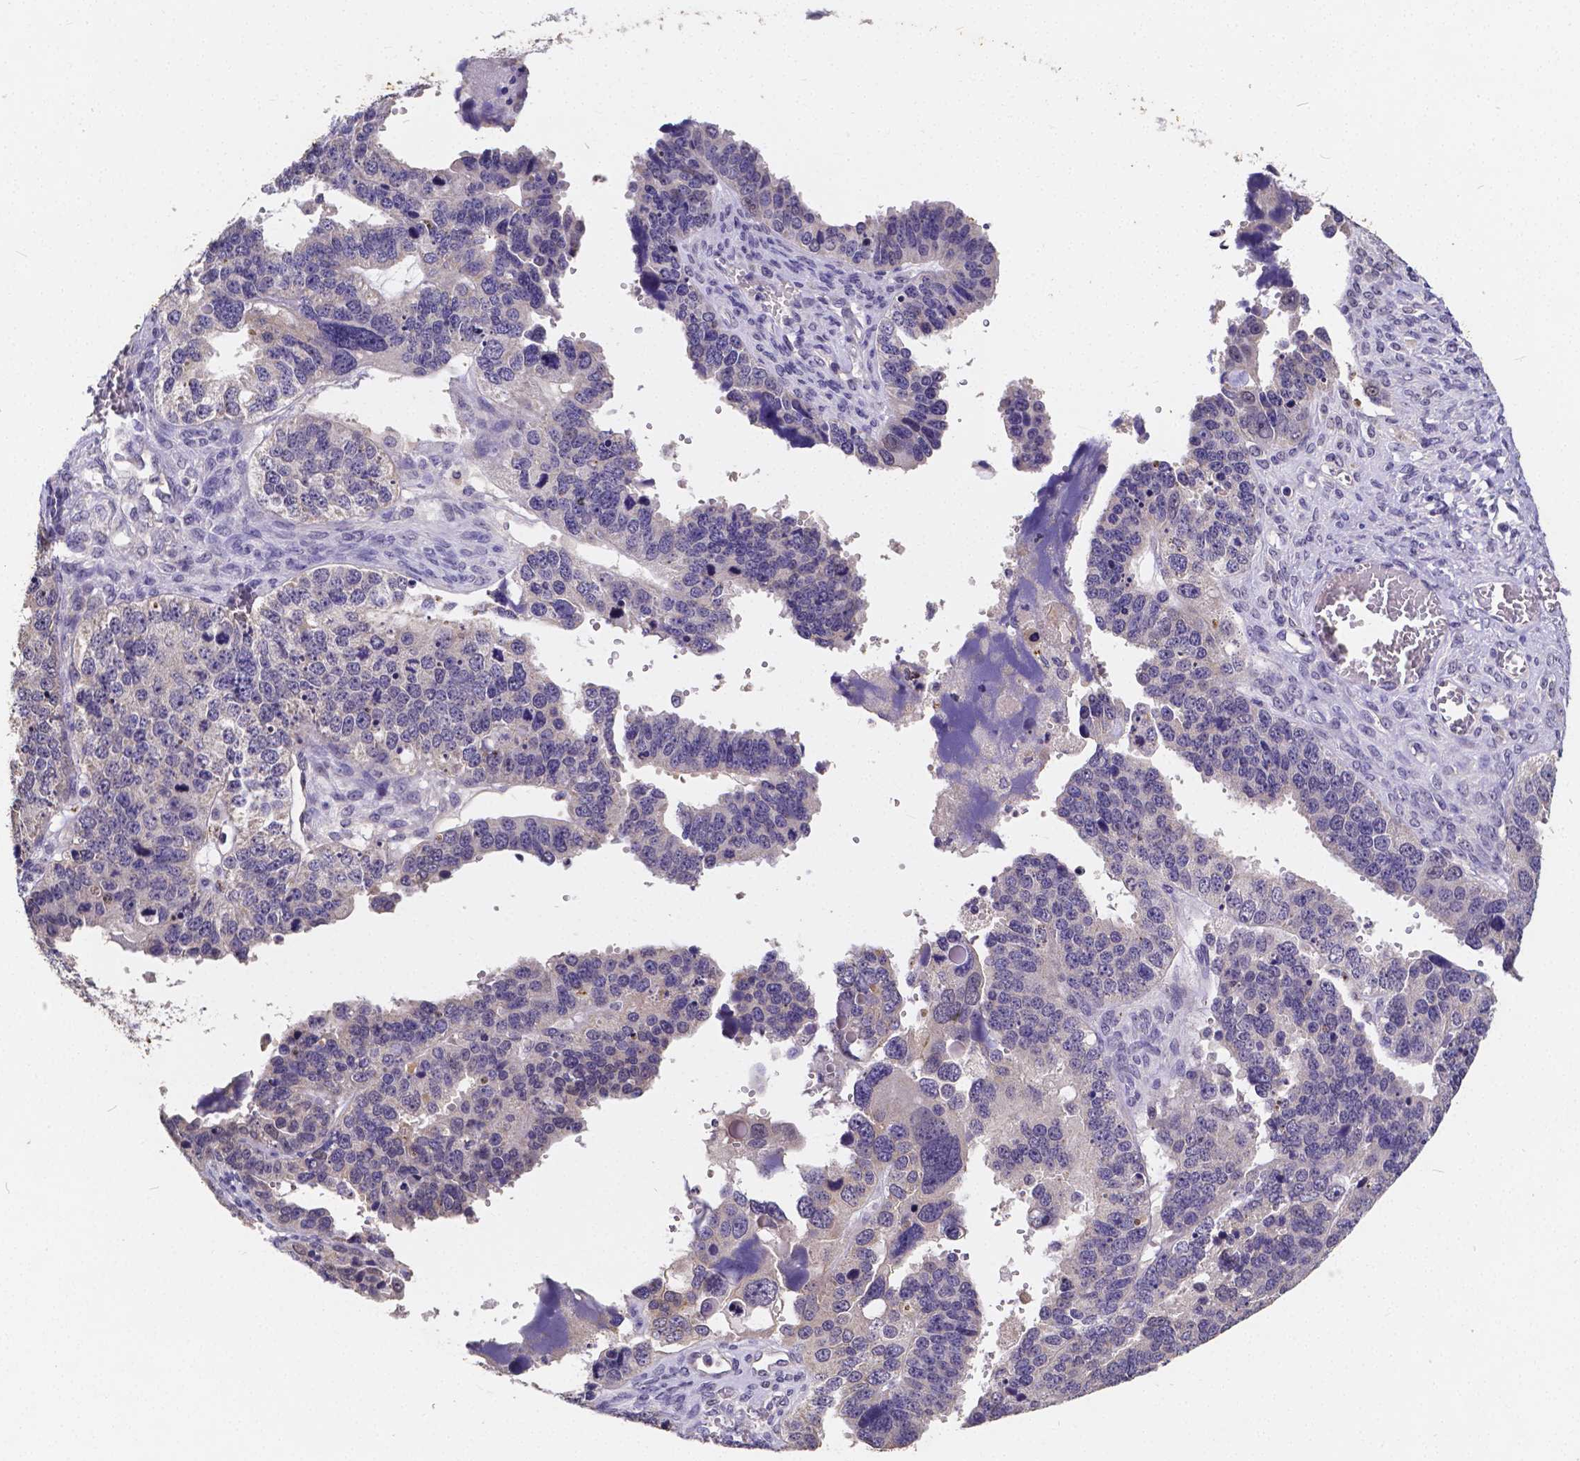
{"staining": {"intensity": "negative", "quantity": "none", "location": "none"}, "tissue": "ovarian cancer", "cell_type": "Tumor cells", "image_type": "cancer", "snomed": [{"axis": "morphology", "description": "Cystadenocarcinoma, serous, NOS"}, {"axis": "topography", "description": "Ovary"}], "caption": "DAB (3,3'-diaminobenzidine) immunohistochemical staining of serous cystadenocarcinoma (ovarian) demonstrates no significant expression in tumor cells.", "gene": "CTNNA2", "patient": {"sex": "female", "age": 76}}